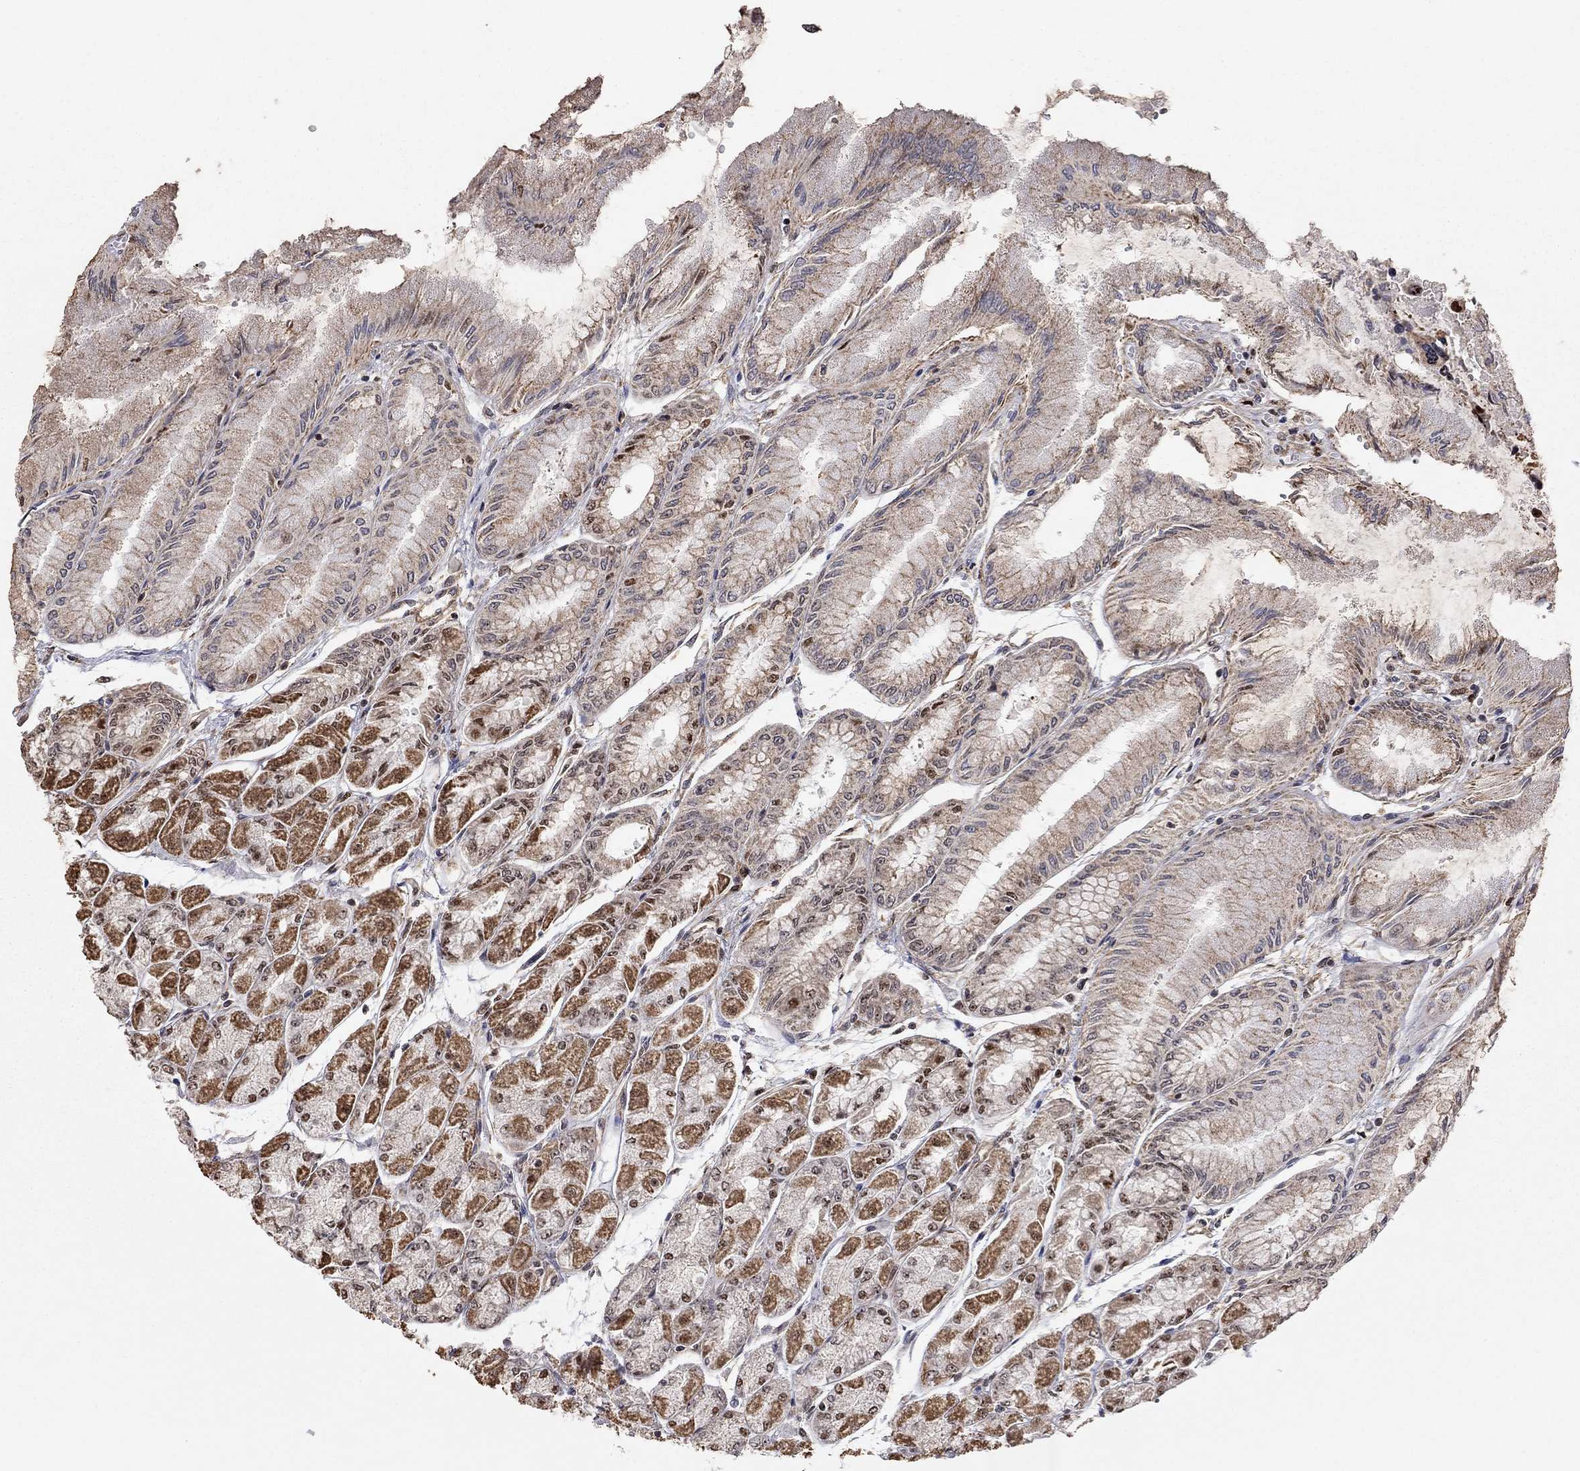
{"staining": {"intensity": "moderate", "quantity": "25%-75%", "location": "cytoplasmic/membranous,nuclear"}, "tissue": "stomach", "cell_type": "Glandular cells", "image_type": "normal", "snomed": [{"axis": "morphology", "description": "Normal tissue, NOS"}, {"axis": "topography", "description": "Stomach, upper"}], "caption": "Protein staining shows moderate cytoplasmic/membranous,nuclear expression in about 25%-75% of glandular cells in unremarkable stomach. Using DAB (brown) and hematoxylin (blue) stains, captured at high magnification using brightfield microscopy.", "gene": "TDP1", "patient": {"sex": "male", "age": 60}}